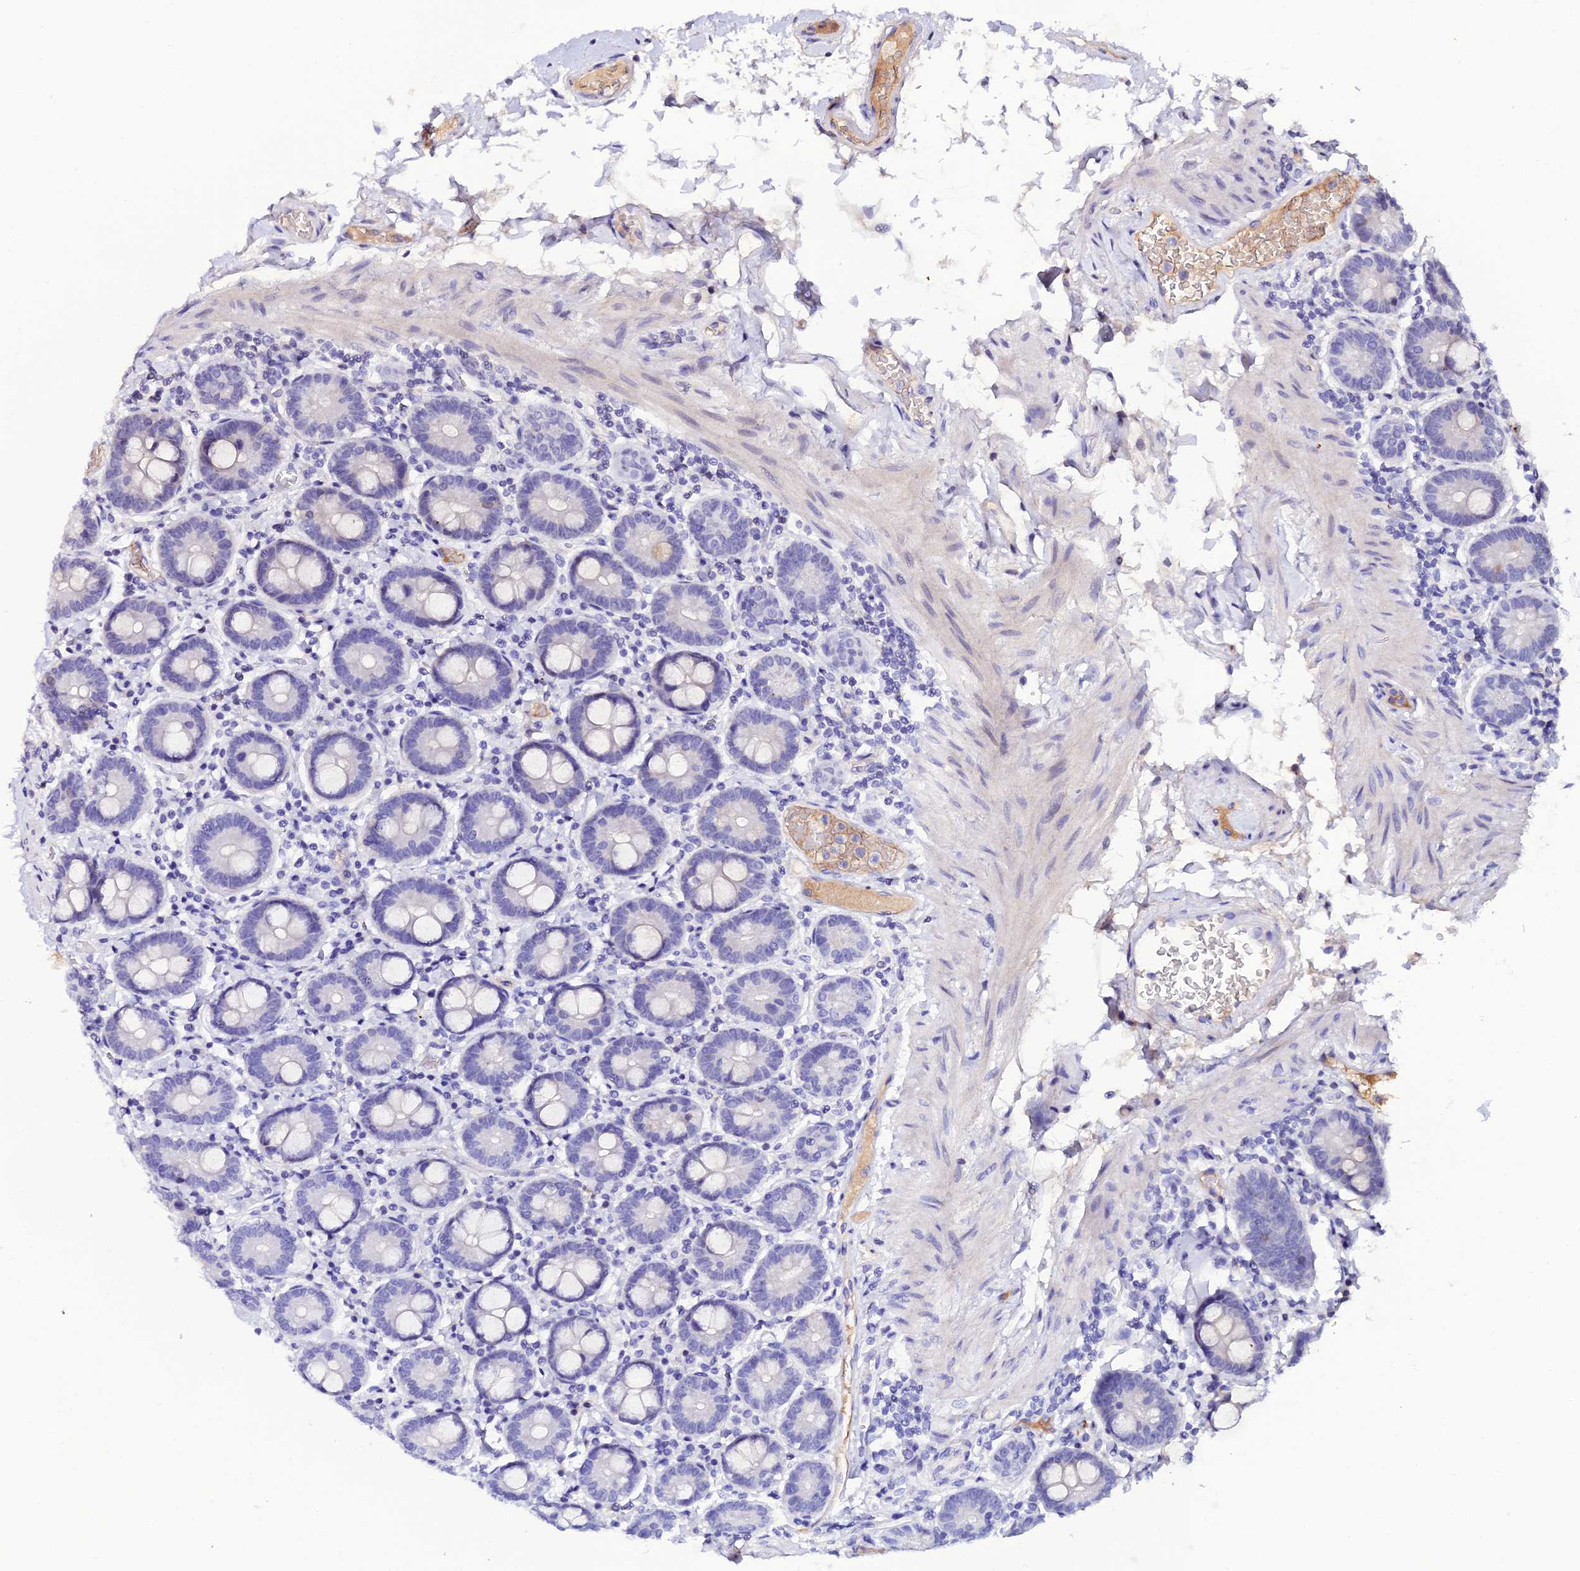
{"staining": {"intensity": "negative", "quantity": "none", "location": "none"}, "tissue": "duodenum", "cell_type": "Glandular cells", "image_type": "normal", "snomed": [{"axis": "morphology", "description": "Normal tissue, NOS"}, {"axis": "topography", "description": "Duodenum"}], "caption": "This is an immunohistochemistry micrograph of normal human duodenum. There is no positivity in glandular cells.", "gene": "DEFB132", "patient": {"sex": "male", "age": 55}}